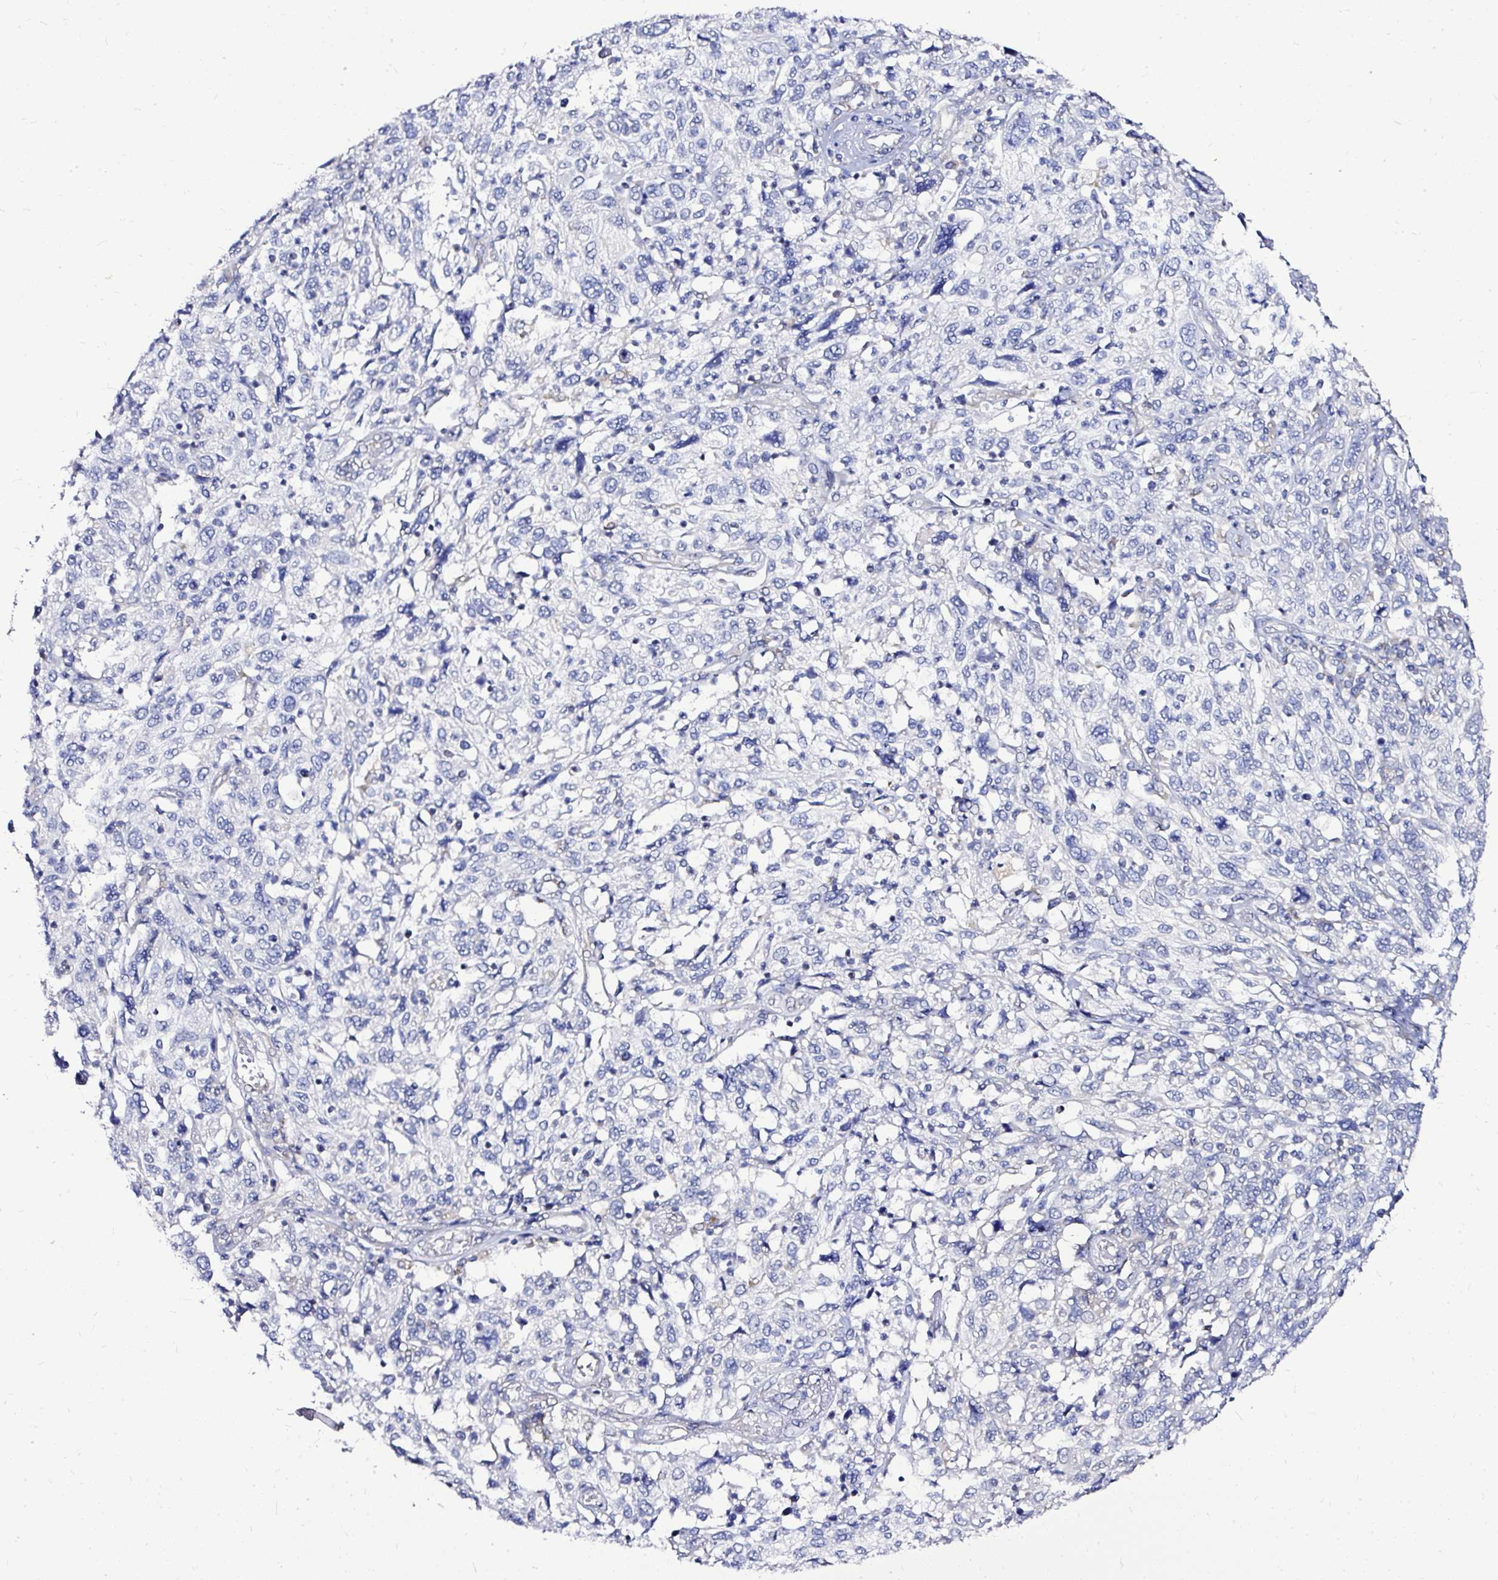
{"staining": {"intensity": "negative", "quantity": "none", "location": "none"}, "tissue": "cervical cancer", "cell_type": "Tumor cells", "image_type": "cancer", "snomed": [{"axis": "morphology", "description": "Squamous cell carcinoma, NOS"}, {"axis": "topography", "description": "Cervix"}], "caption": "High magnification brightfield microscopy of cervical cancer (squamous cell carcinoma) stained with DAB (3,3'-diaminobenzidine) (brown) and counterstained with hematoxylin (blue): tumor cells show no significant expression.", "gene": "AMFR", "patient": {"sex": "female", "age": 46}}